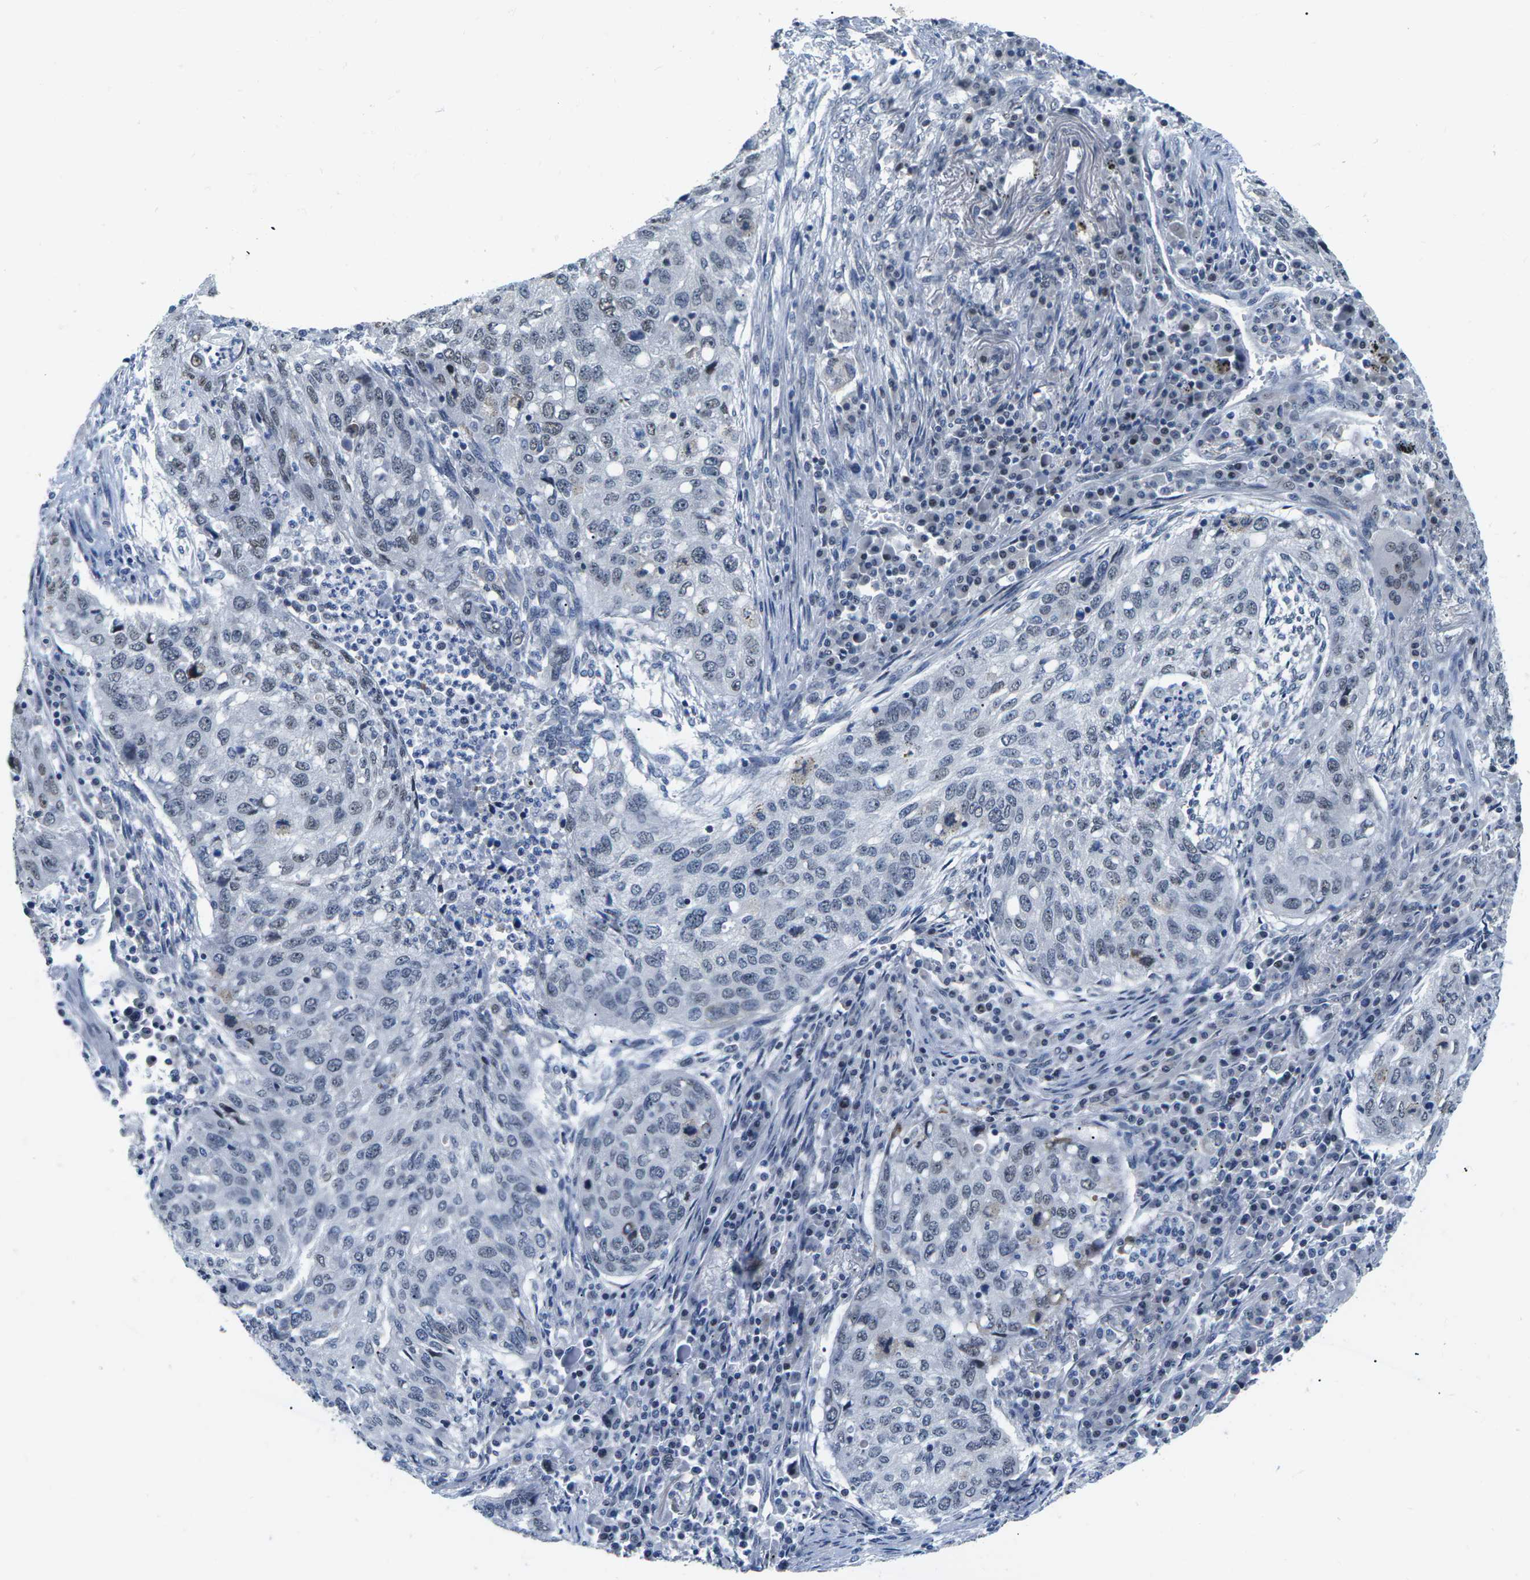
{"staining": {"intensity": "weak", "quantity": "<25%", "location": "nuclear"}, "tissue": "lung cancer", "cell_type": "Tumor cells", "image_type": "cancer", "snomed": [{"axis": "morphology", "description": "Squamous cell carcinoma, NOS"}, {"axis": "topography", "description": "Lung"}], "caption": "A micrograph of squamous cell carcinoma (lung) stained for a protein shows no brown staining in tumor cells.", "gene": "NSRP1", "patient": {"sex": "female", "age": 63}}